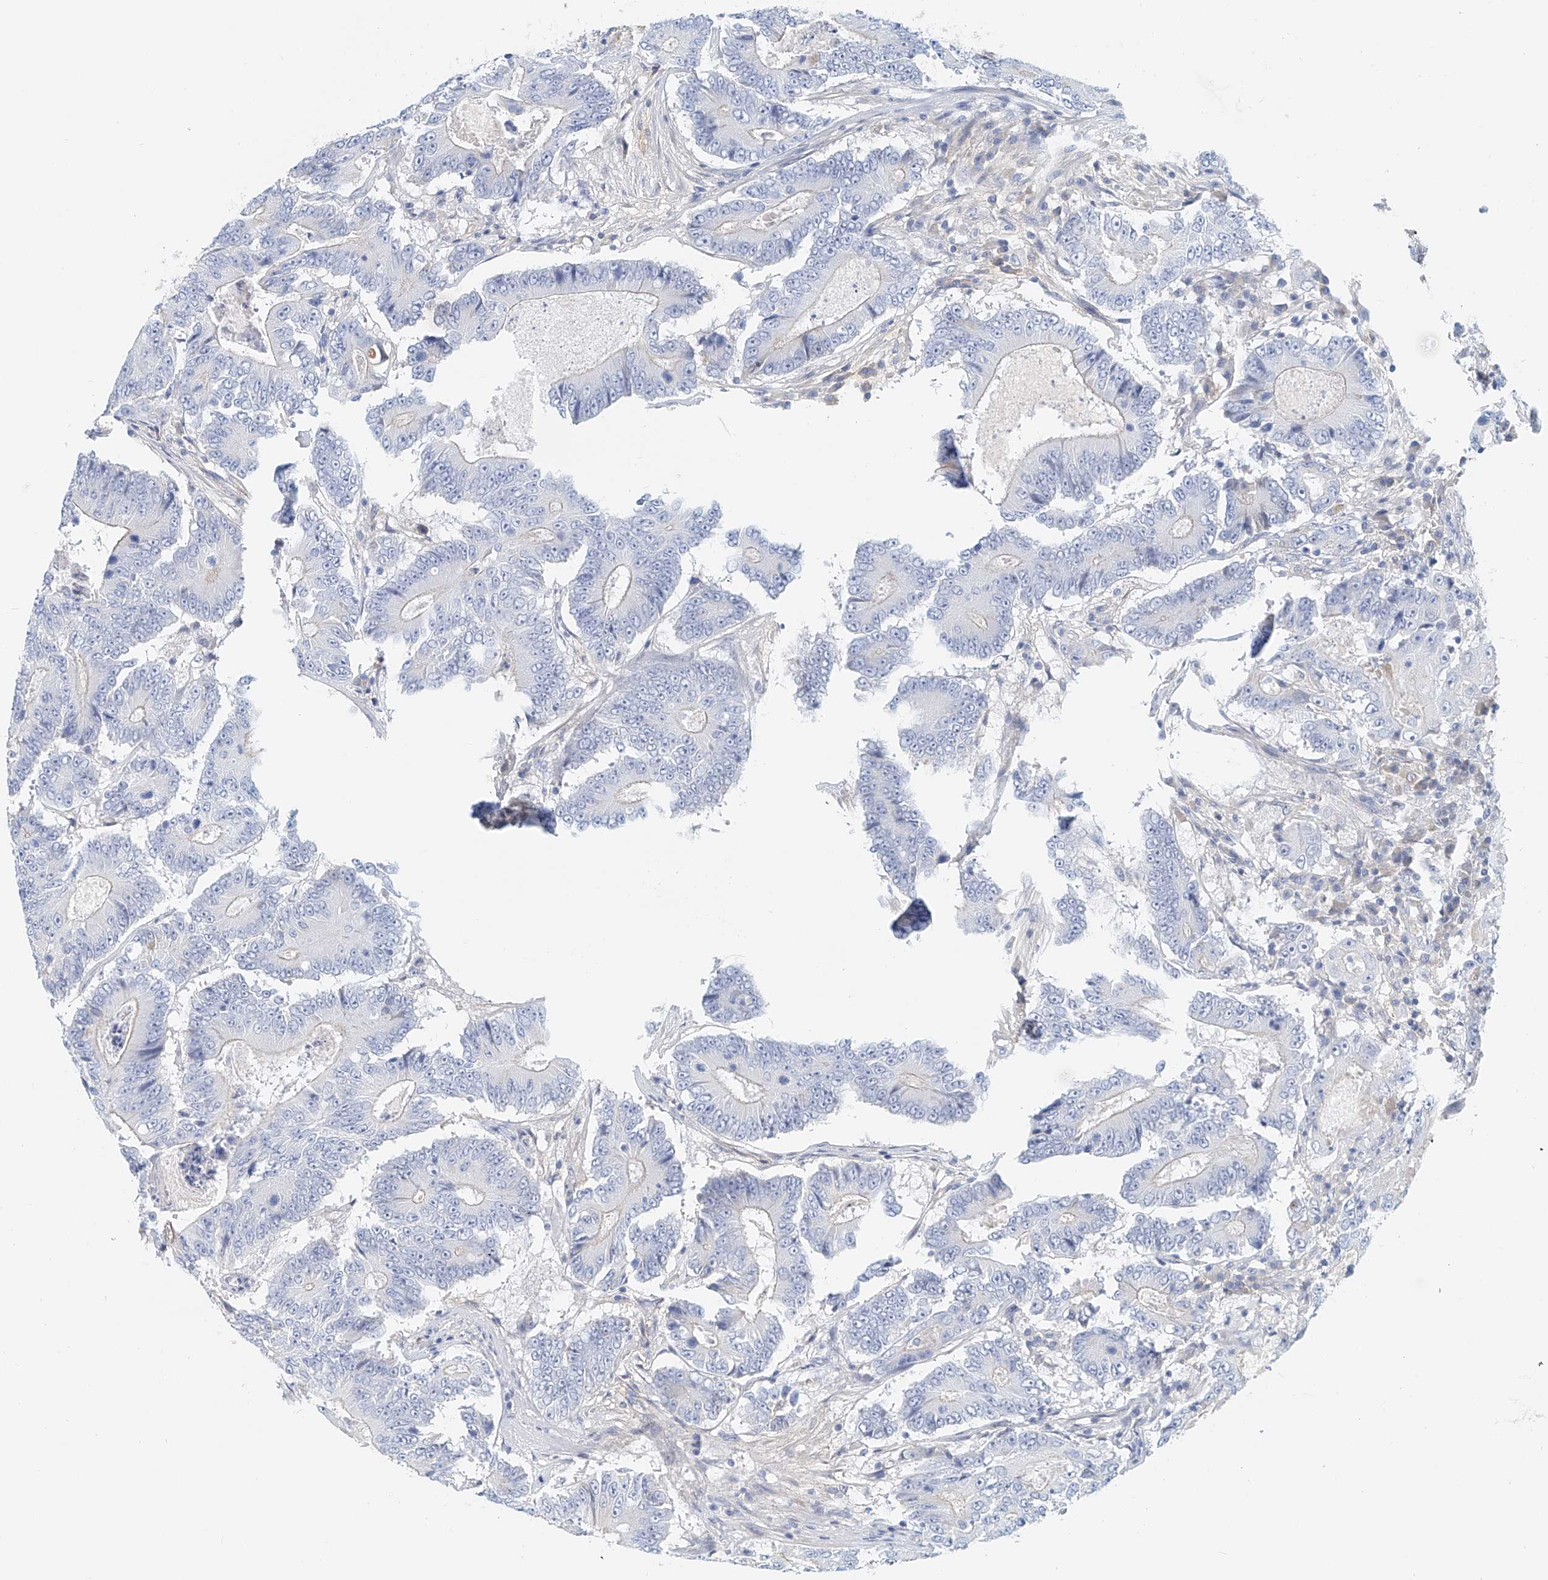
{"staining": {"intensity": "negative", "quantity": "none", "location": "none"}, "tissue": "colorectal cancer", "cell_type": "Tumor cells", "image_type": "cancer", "snomed": [{"axis": "morphology", "description": "Adenocarcinoma, NOS"}, {"axis": "topography", "description": "Colon"}], "caption": "Immunohistochemistry of human colorectal cancer (adenocarcinoma) displays no expression in tumor cells.", "gene": "FRYL", "patient": {"sex": "male", "age": 83}}